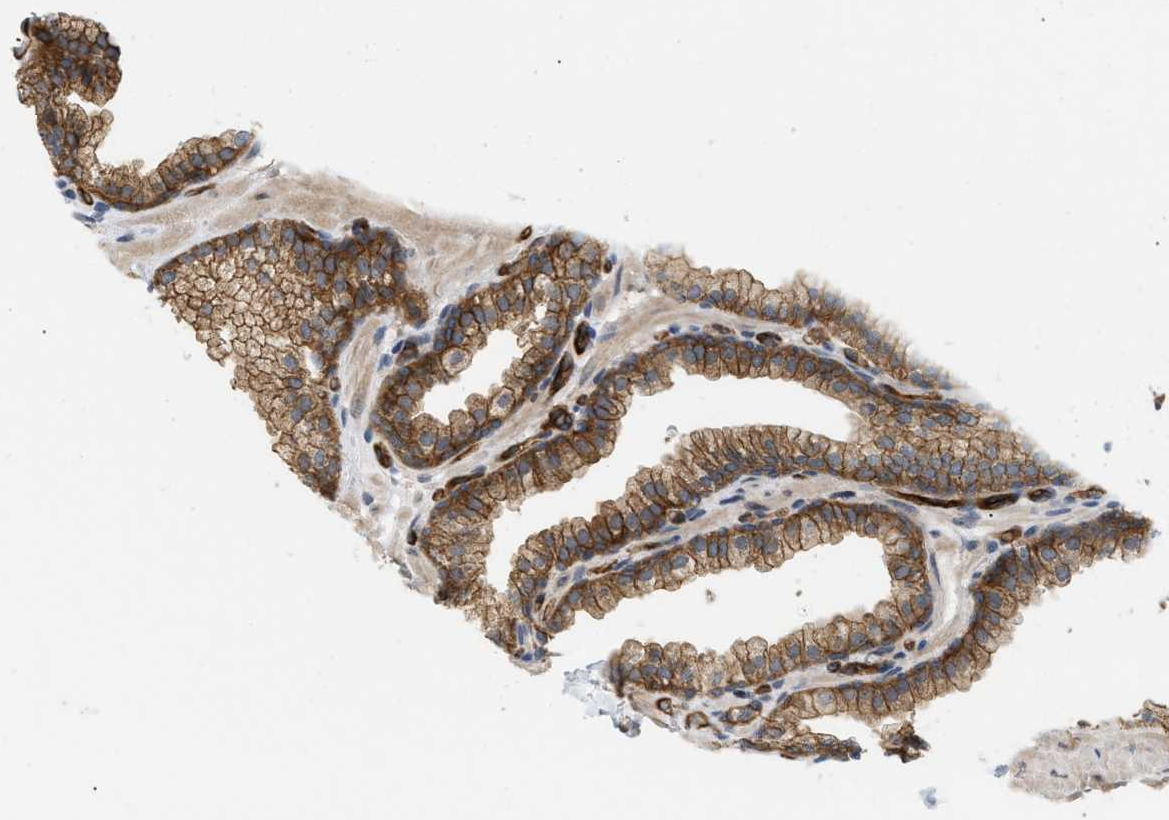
{"staining": {"intensity": "moderate", "quantity": ">75%", "location": "cytoplasmic/membranous"}, "tissue": "prostate", "cell_type": "Glandular cells", "image_type": "normal", "snomed": [{"axis": "morphology", "description": "Normal tissue, NOS"}, {"axis": "morphology", "description": "Urothelial carcinoma, Low grade"}, {"axis": "topography", "description": "Urinary bladder"}, {"axis": "topography", "description": "Prostate"}], "caption": "Protein staining demonstrates moderate cytoplasmic/membranous expression in approximately >75% of glandular cells in normal prostate.", "gene": "PALMD", "patient": {"sex": "male", "age": 60}}